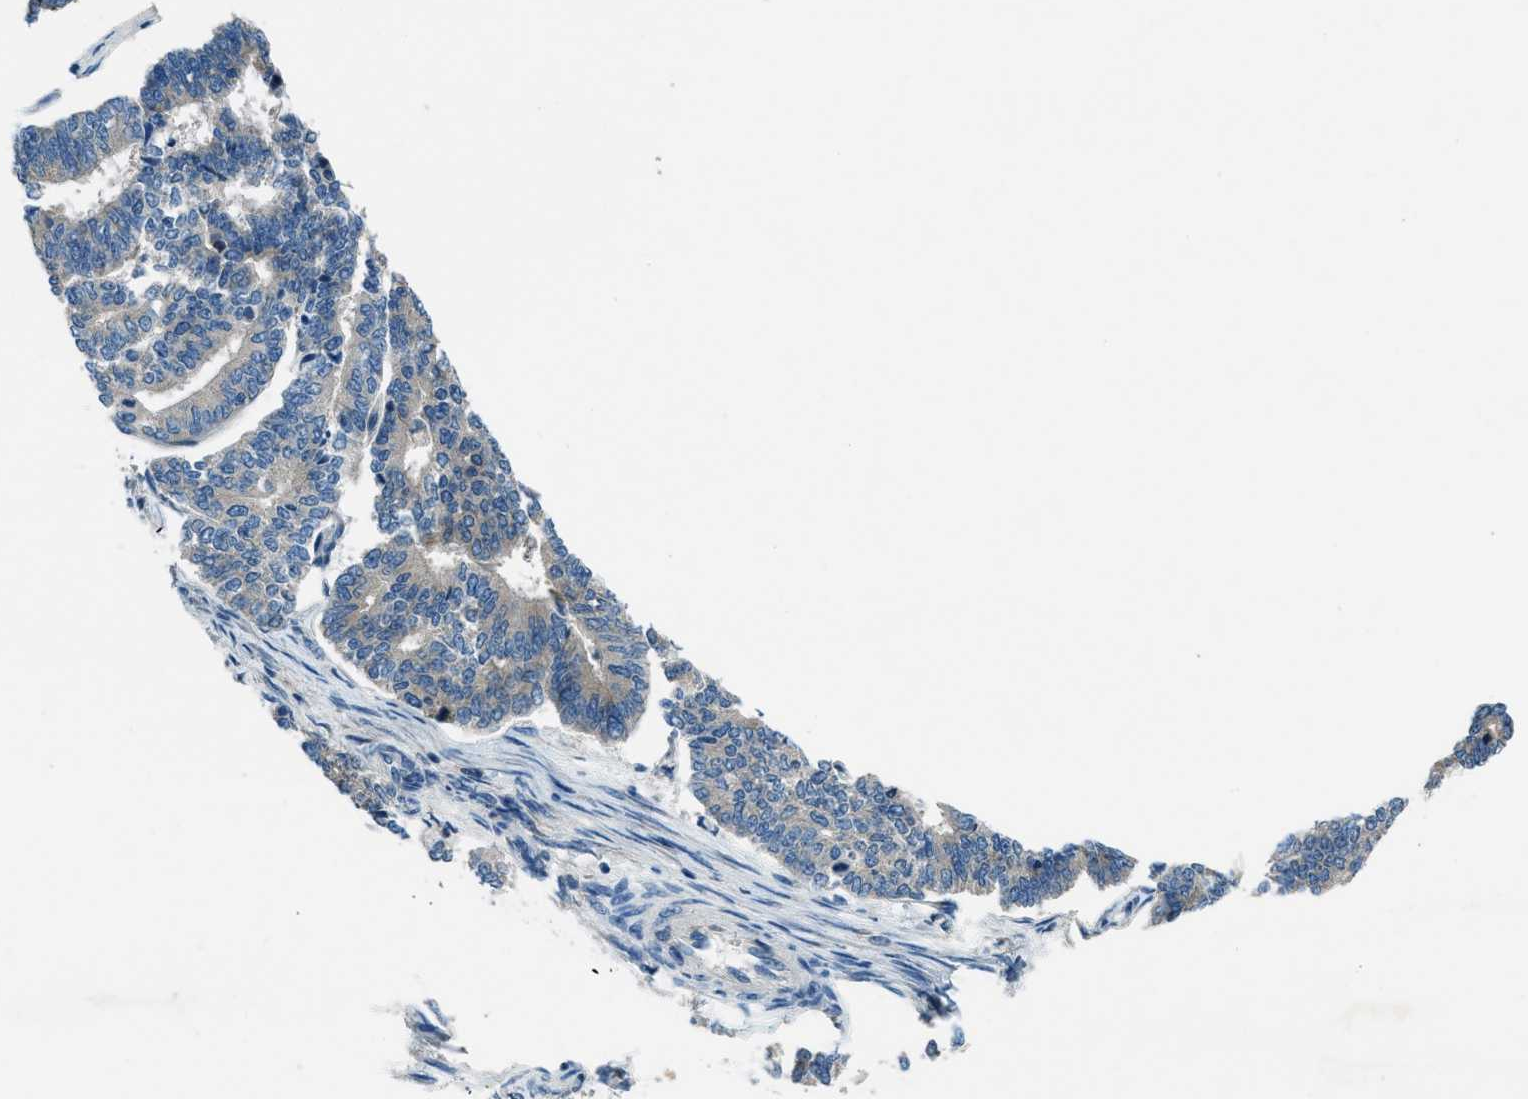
{"staining": {"intensity": "negative", "quantity": "none", "location": "none"}, "tissue": "endometrial cancer", "cell_type": "Tumor cells", "image_type": "cancer", "snomed": [{"axis": "morphology", "description": "Adenocarcinoma, NOS"}, {"axis": "topography", "description": "Endometrium"}], "caption": "Human adenocarcinoma (endometrial) stained for a protein using IHC exhibits no positivity in tumor cells.", "gene": "ARFGAP2", "patient": {"sex": "female", "age": 70}}